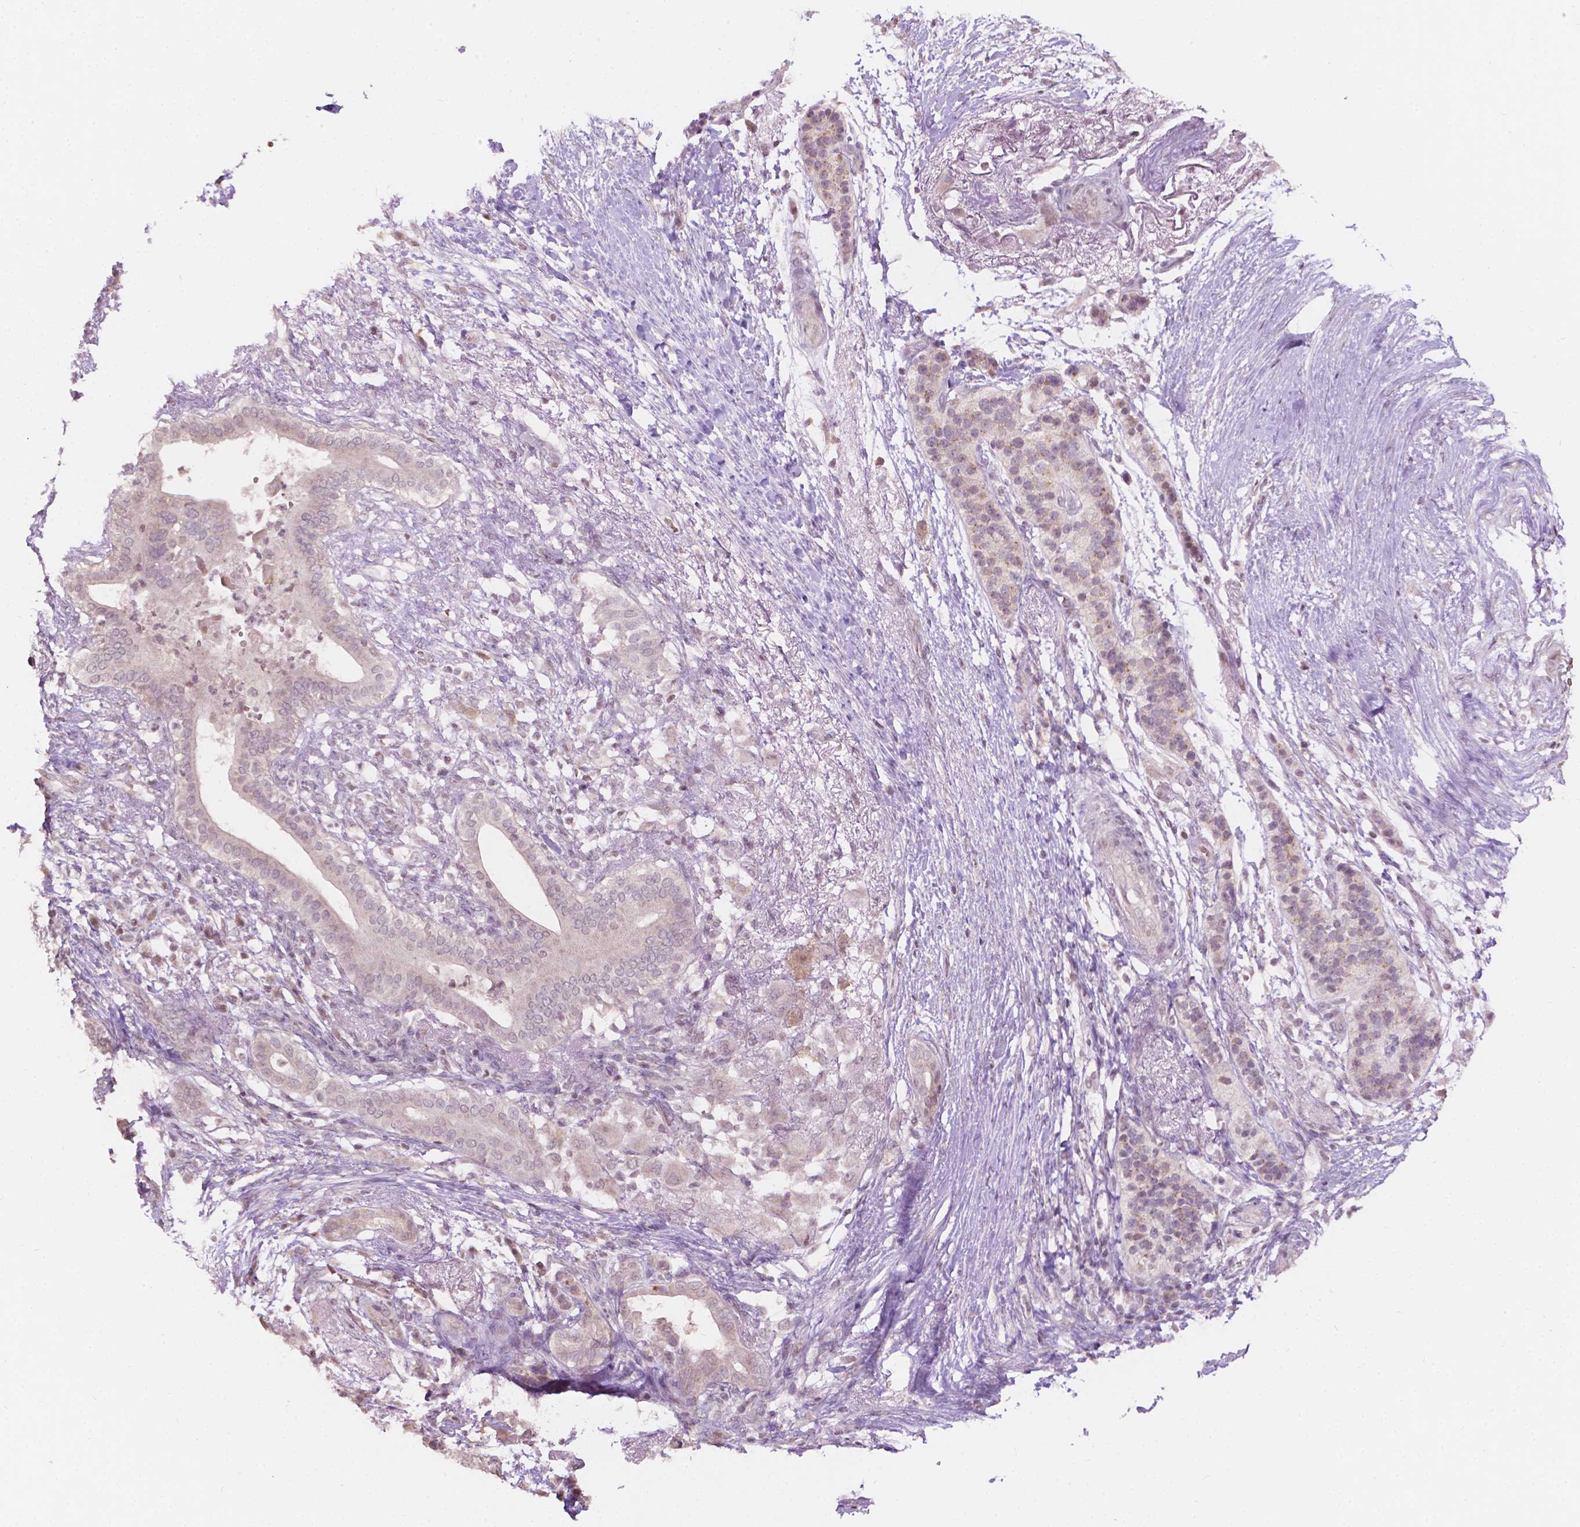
{"staining": {"intensity": "negative", "quantity": "none", "location": "none"}, "tissue": "pancreatic cancer", "cell_type": "Tumor cells", "image_type": "cancer", "snomed": [{"axis": "morphology", "description": "Adenocarcinoma, NOS"}, {"axis": "topography", "description": "Pancreas"}], "caption": "Tumor cells show no significant protein staining in pancreatic adenocarcinoma.", "gene": "NOS1AP", "patient": {"sex": "female", "age": 72}}